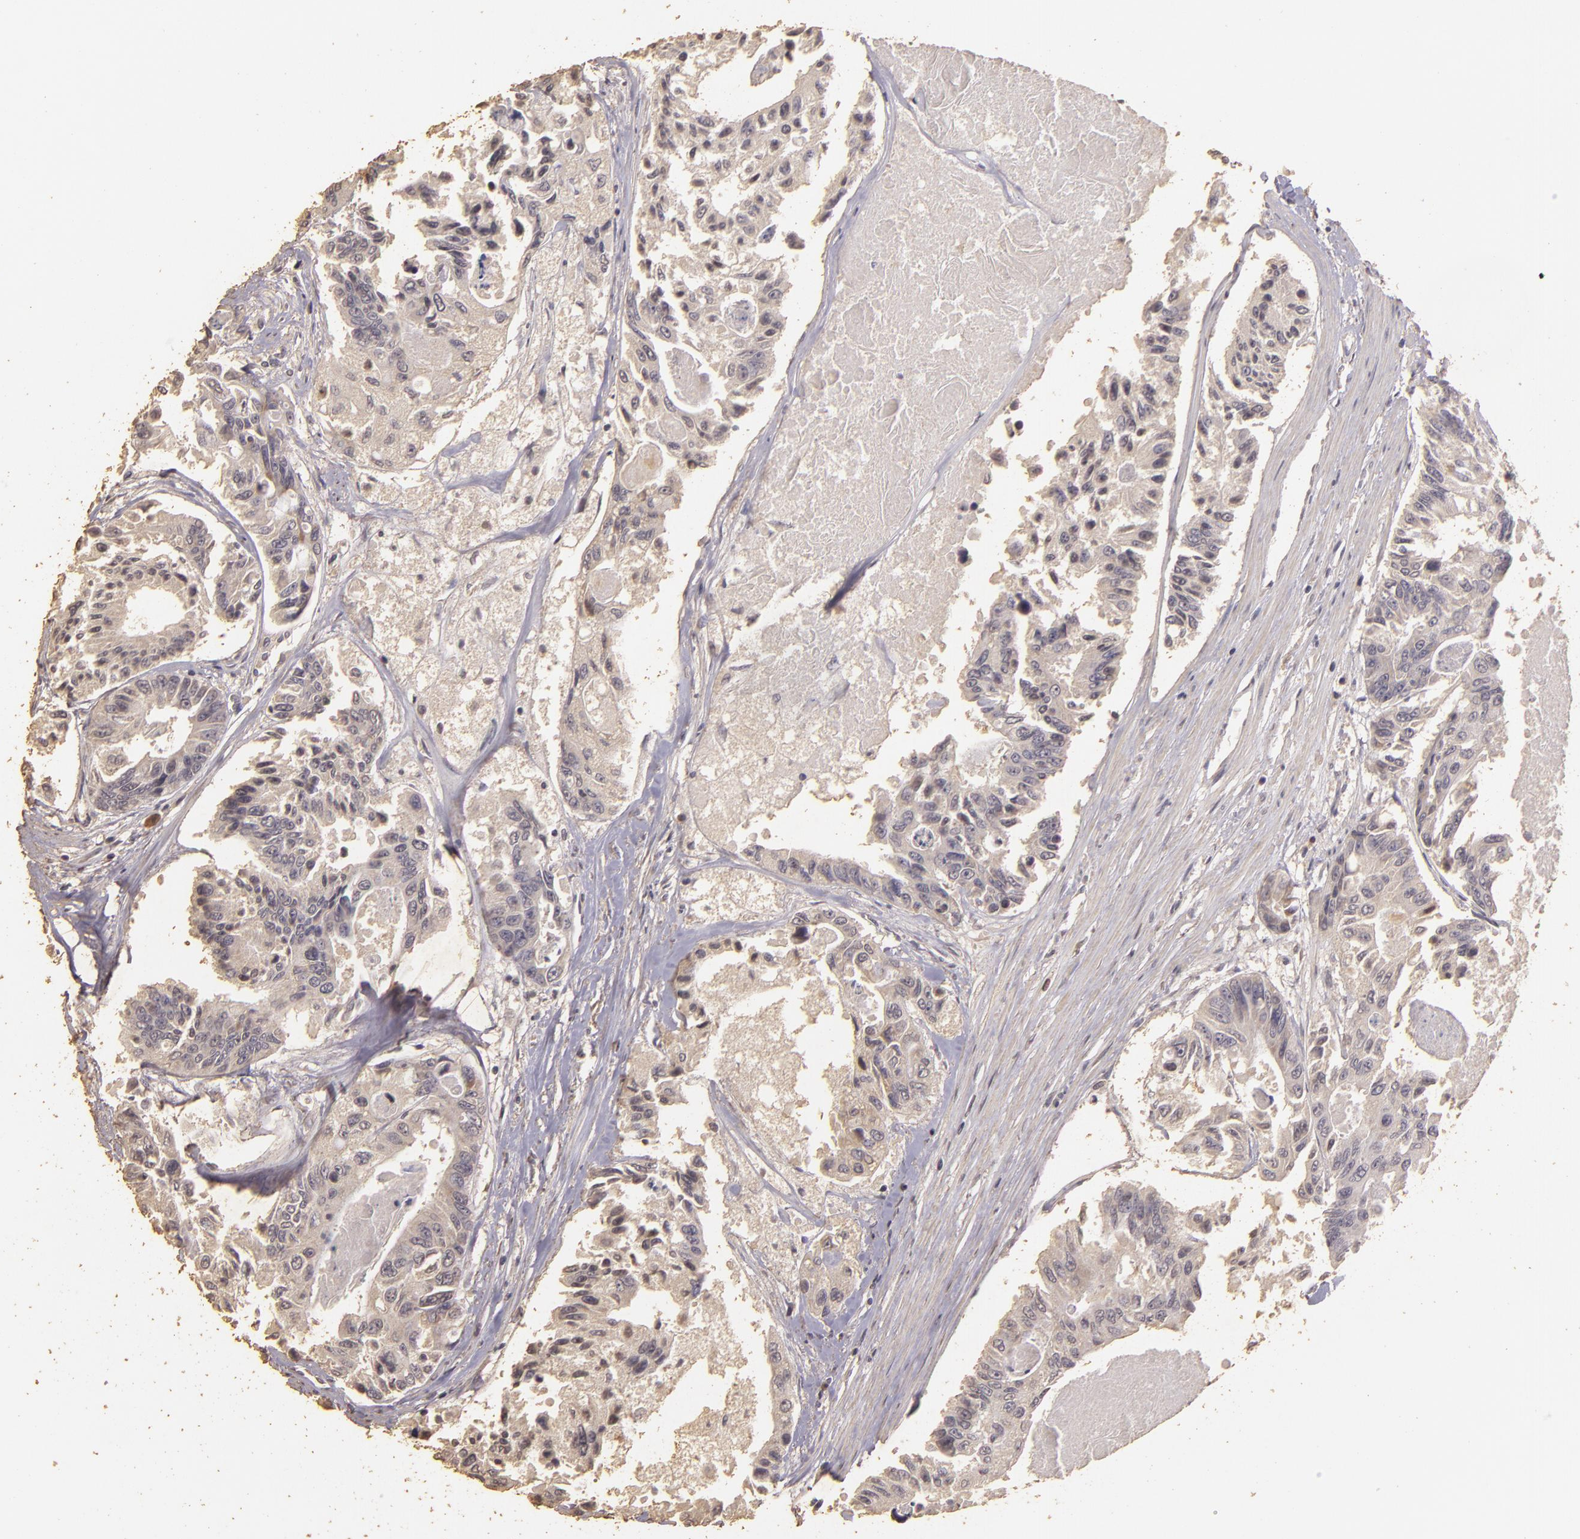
{"staining": {"intensity": "weak", "quantity": ">75%", "location": "cytoplasmic/membranous"}, "tissue": "colorectal cancer", "cell_type": "Tumor cells", "image_type": "cancer", "snomed": [{"axis": "morphology", "description": "Adenocarcinoma, NOS"}, {"axis": "topography", "description": "Colon"}], "caption": "Immunohistochemical staining of human adenocarcinoma (colorectal) demonstrates low levels of weak cytoplasmic/membranous expression in approximately >75% of tumor cells.", "gene": "BCL2L13", "patient": {"sex": "female", "age": 86}}